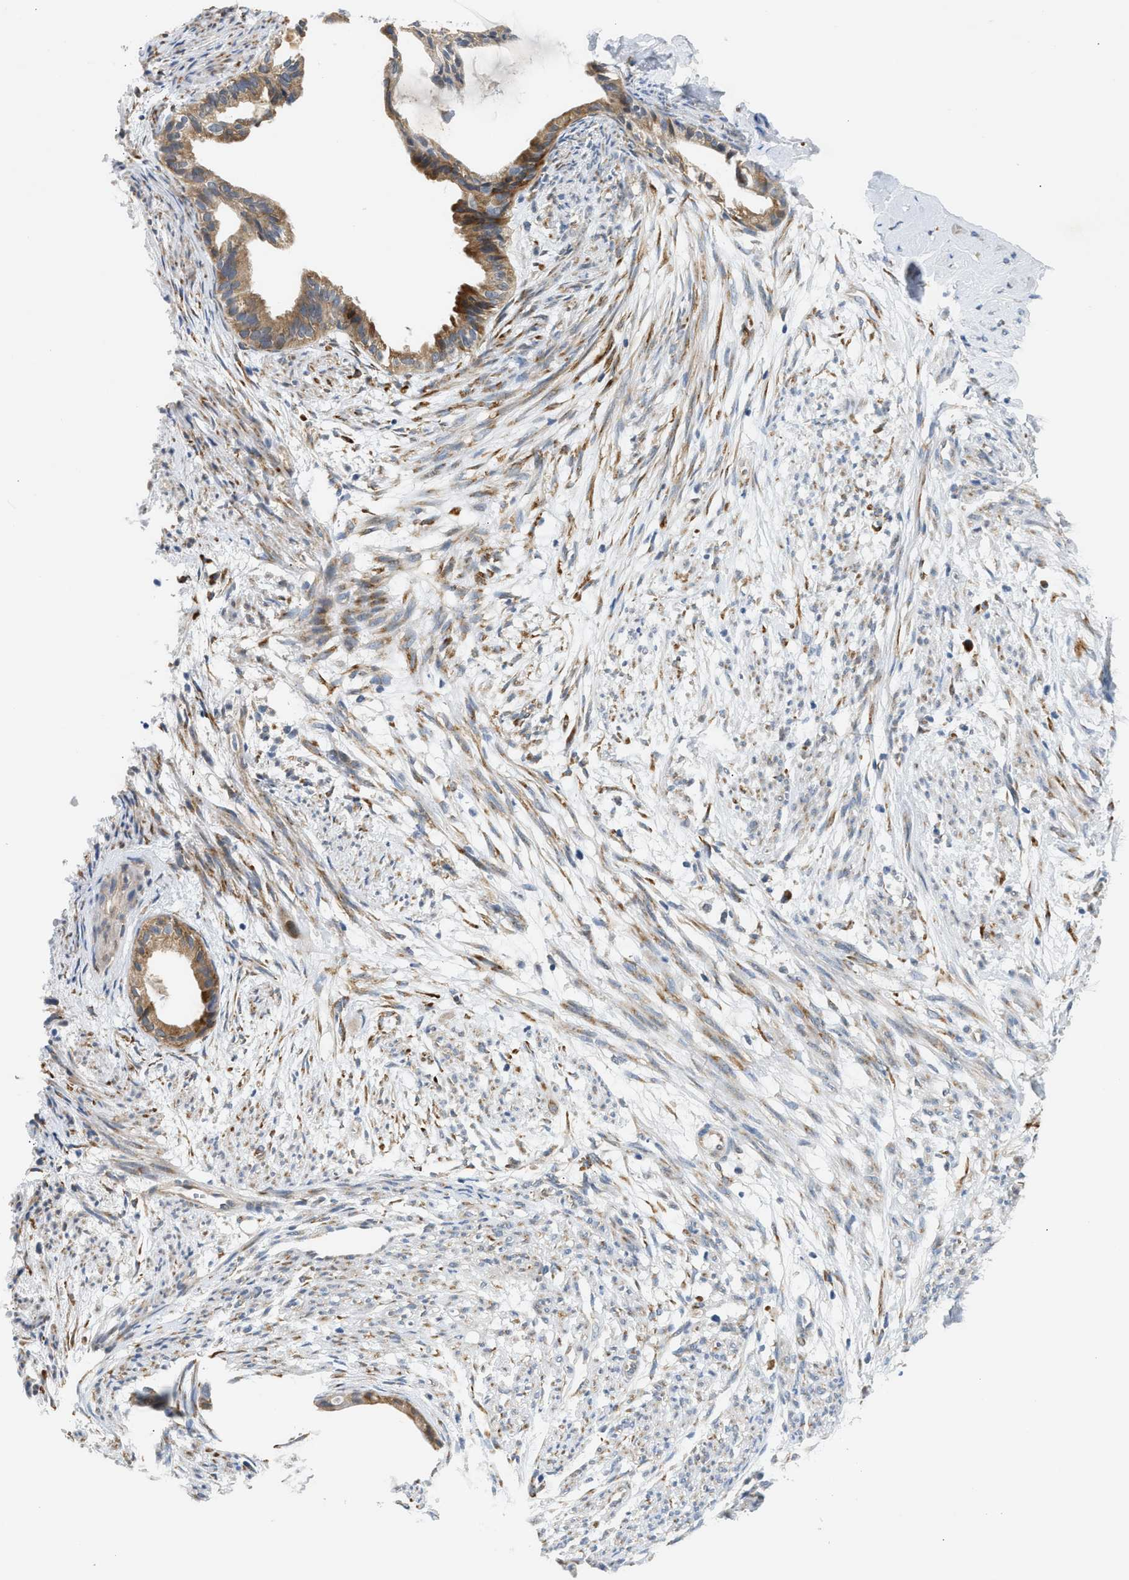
{"staining": {"intensity": "moderate", "quantity": ">75%", "location": "cytoplasmic/membranous"}, "tissue": "cervical cancer", "cell_type": "Tumor cells", "image_type": "cancer", "snomed": [{"axis": "morphology", "description": "Normal tissue, NOS"}, {"axis": "morphology", "description": "Adenocarcinoma, NOS"}, {"axis": "topography", "description": "Cervix"}, {"axis": "topography", "description": "Endometrium"}], "caption": "Adenocarcinoma (cervical) tissue exhibits moderate cytoplasmic/membranous staining in about >75% of tumor cells, visualized by immunohistochemistry. The protein is shown in brown color, while the nuclei are stained blue.", "gene": "KCNC2", "patient": {"sex": "female", "age": 86}}